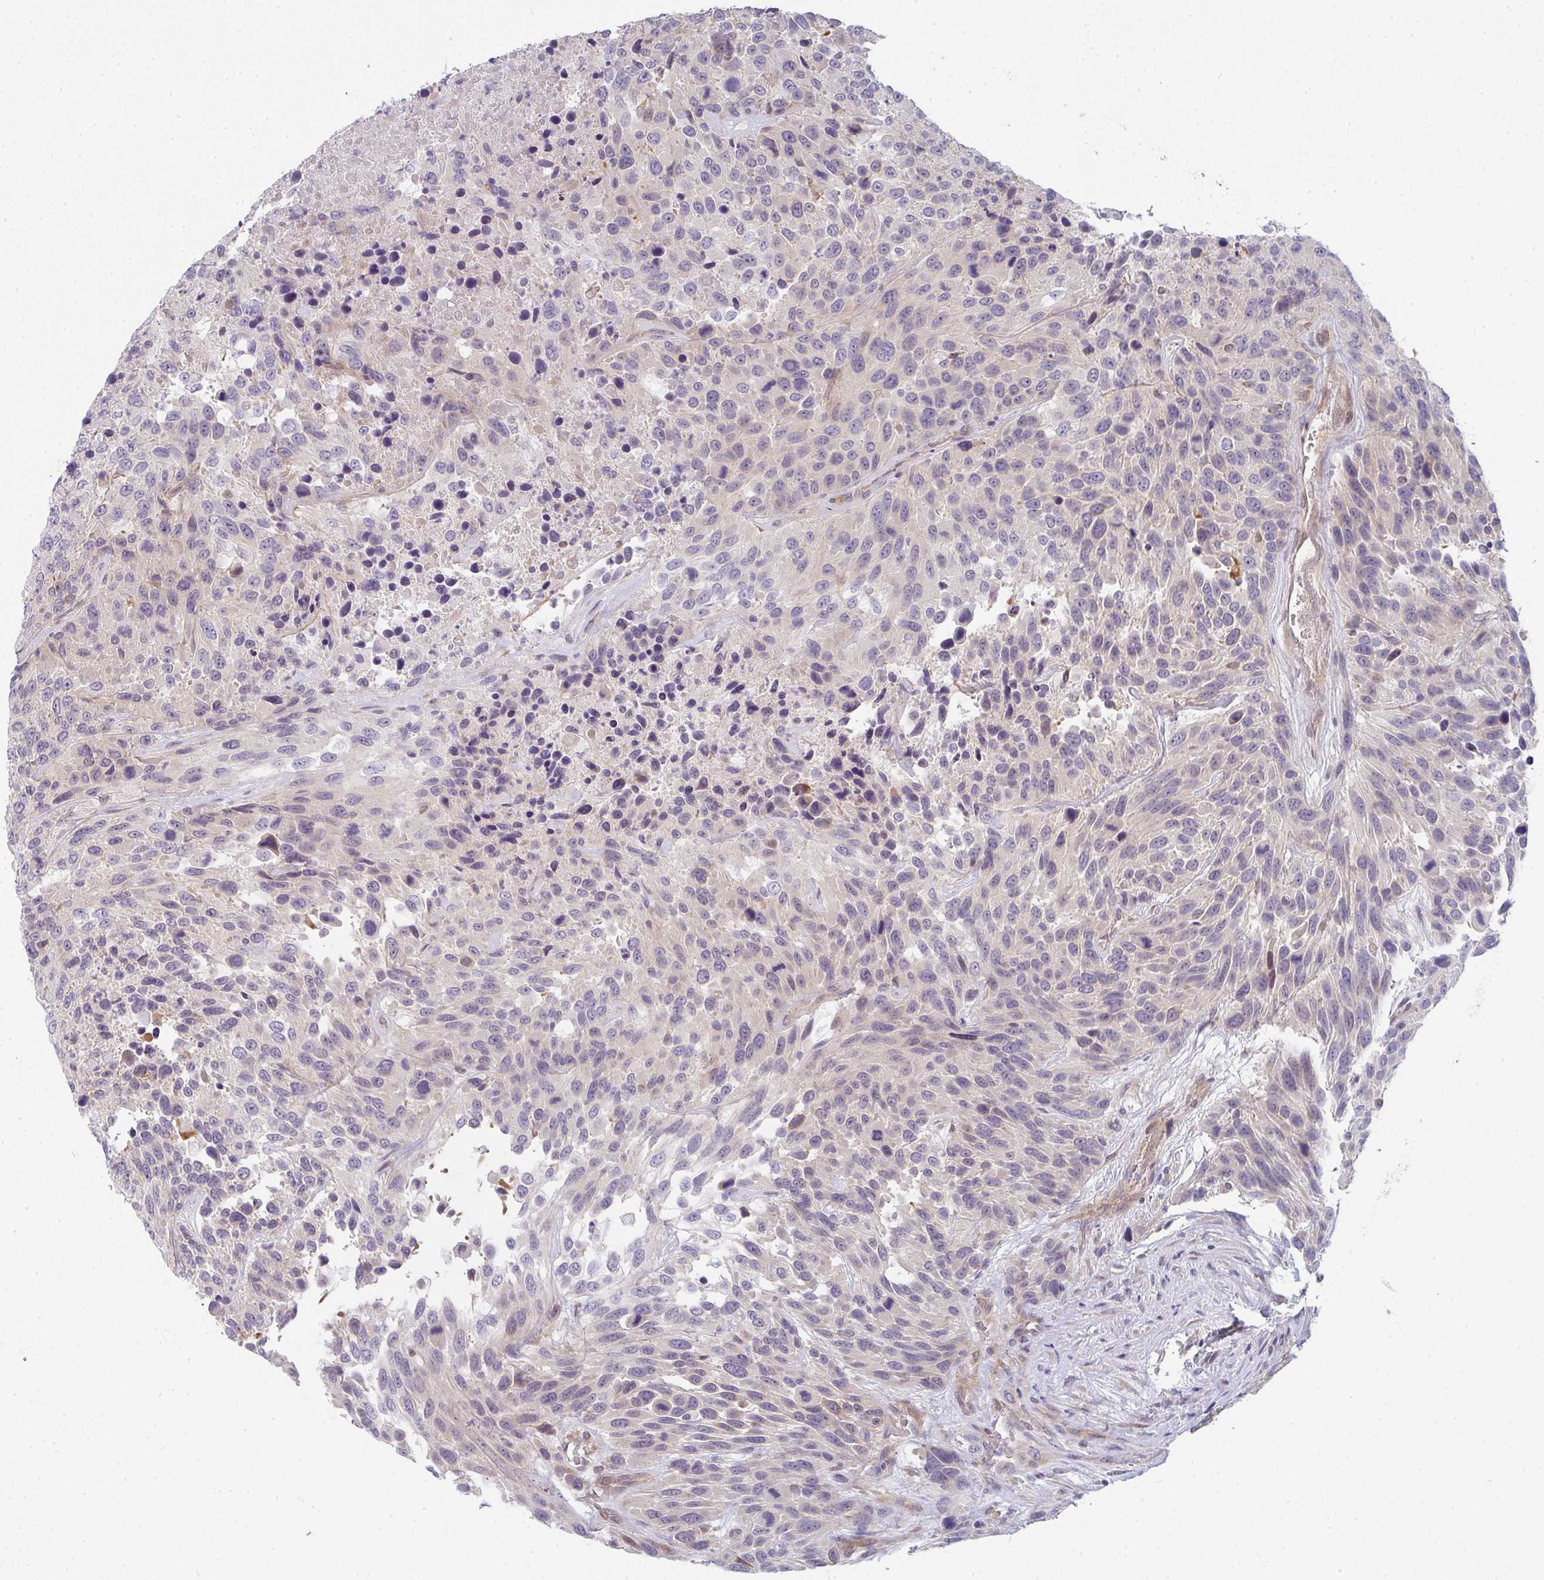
{"staining": {"intensity": "negative", "quantity": "none", "location": "none"}, "tissue": "urothelial cancer", "cell_type": "Tumor cells", "image_type": "cancer", "snomed": [{"axis": "morphology", "description": "Urothelial carcinoma, High grade"}, {"axis": "topography", "description": "Urinary bladder"}], "caption": "This is an immunohistochemistry photomicrograph of urothelial cancer. There is no positivity in tumor cells.", "gene": "TNFRSF10A", "patient": {"sex": "female", "age": 70}}